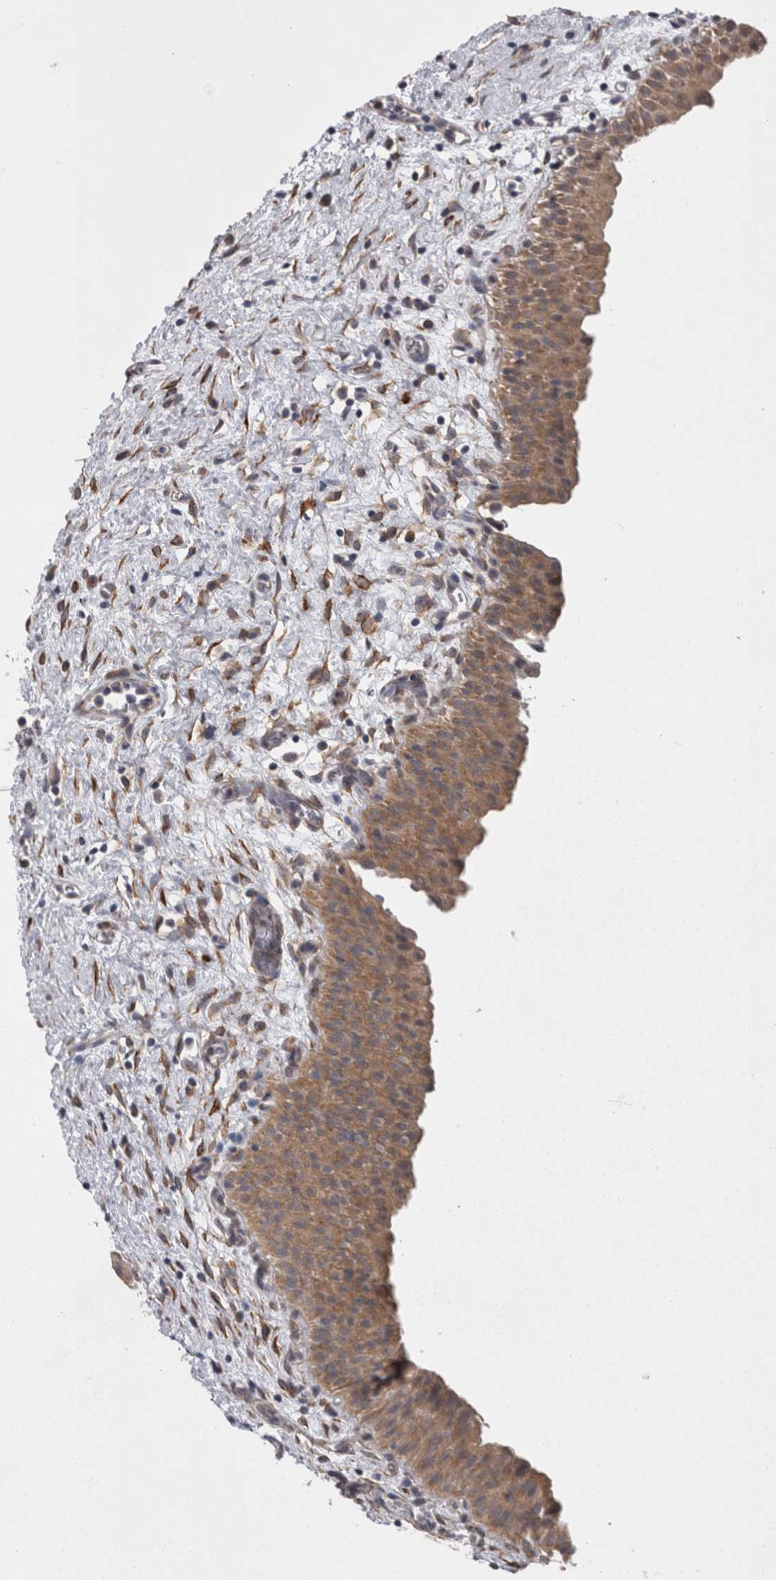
{"staining": {"intensity": "moderate", "quantity": ">75%", "location": "cytoplasmic/membranous"}, "tissue": "urinary bladder", "cell_type": "Urothelial cells", "image_type": "normal", "snomed": [{"axis": "morphology", "description": "Normal tissue, NOS"}, {"axis": "topography", "description": "Urinary bladder"}], "caption": "A high-resolution photomicrograph shows IHC staining of benign urinary bladder, which shows moderate cytoplasmic/membranous staining in about >75% of urothelial cells.", "gene": "DDX6", "patient": {"sex": "male", "age": 82}}